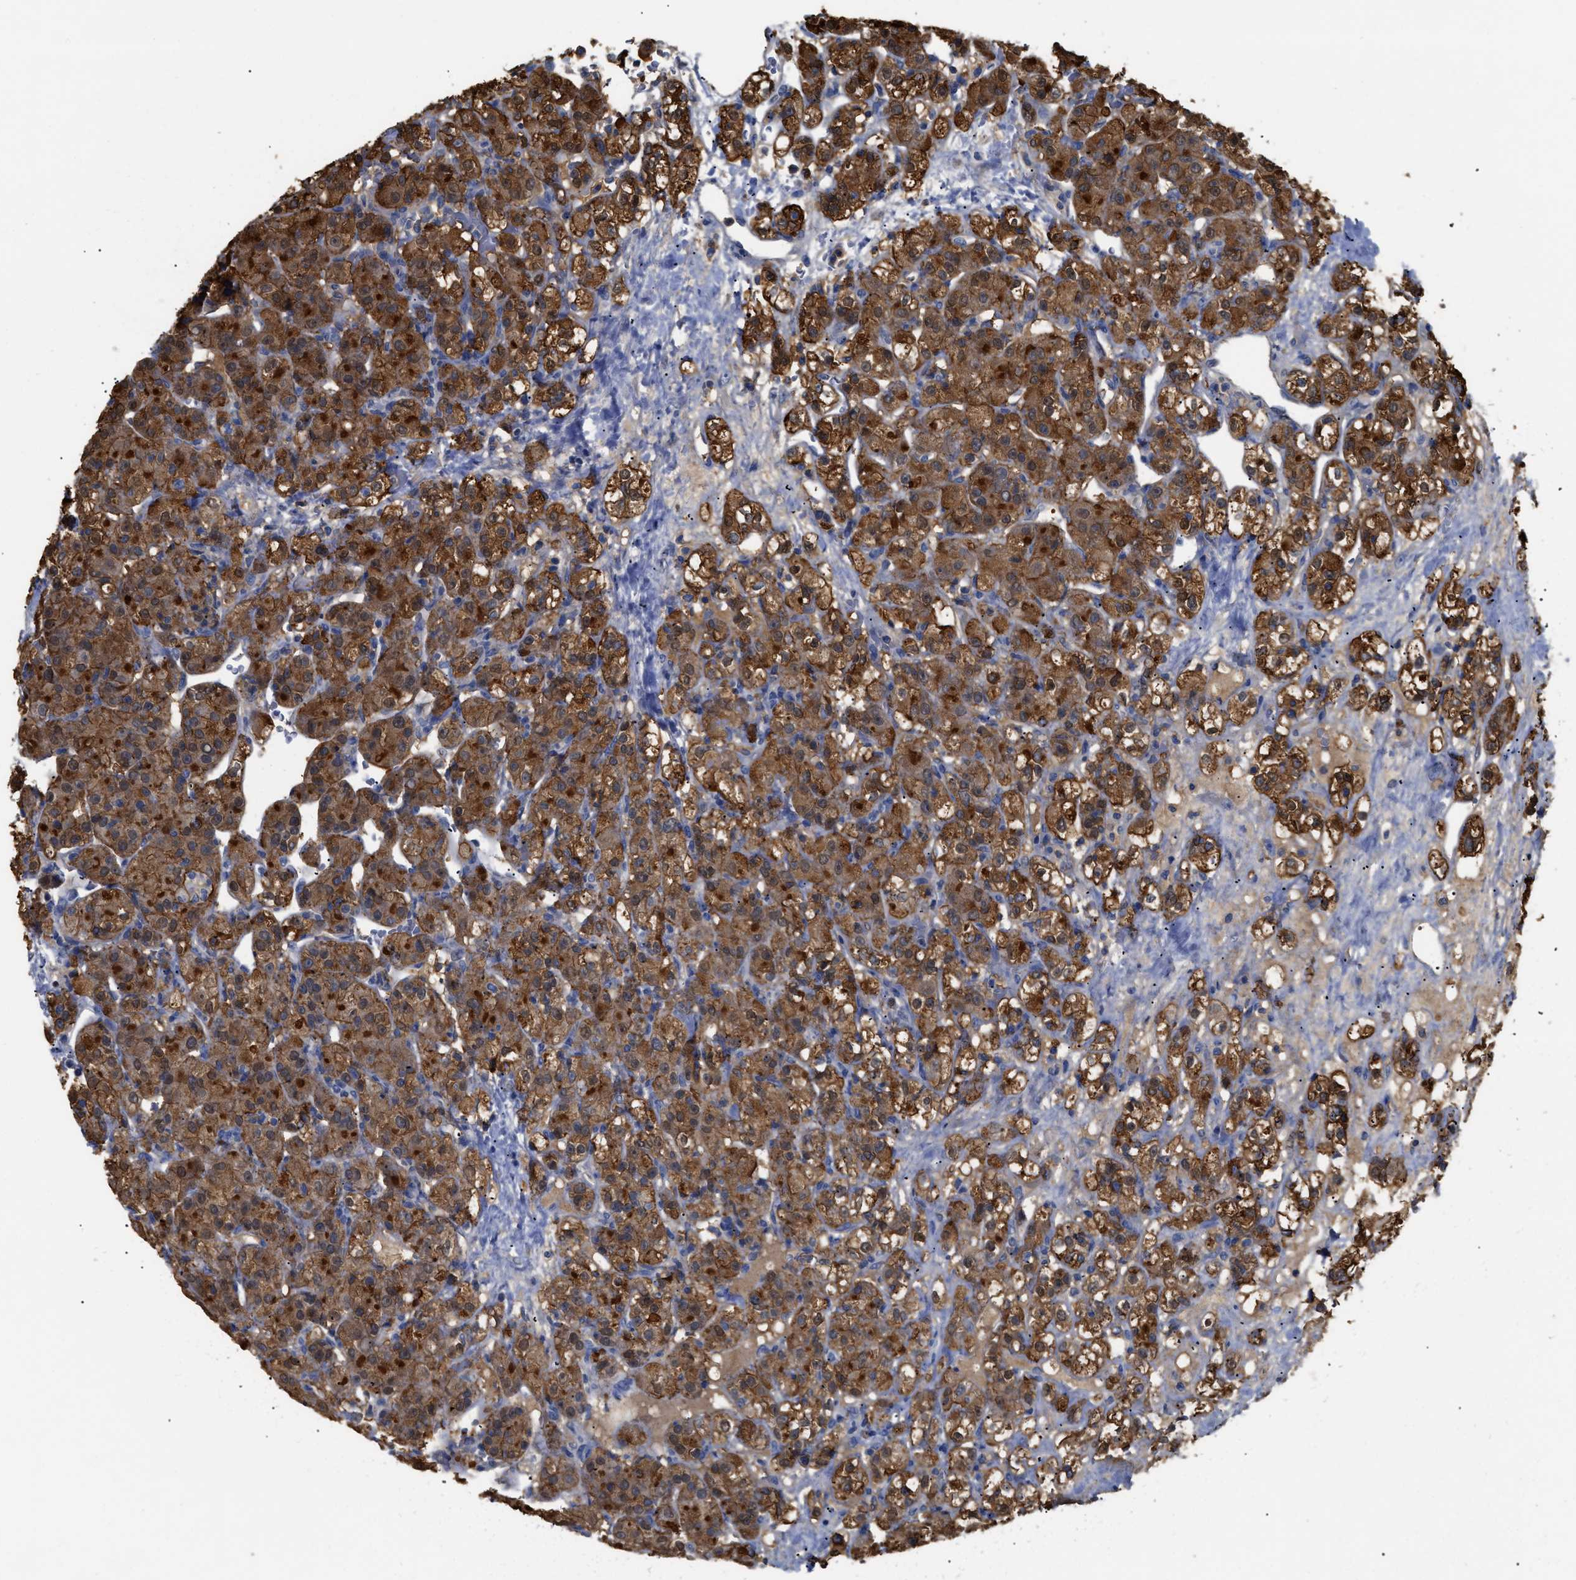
{"staining": {"intensity": "strong", "quantity": ">75%", "location": "cytoplasmic/membranous"}, "tissue": "renal cancer", "cell_type": "Tumor cells", "image_type": "cancer", "snomed": [{"axis": "morphology", "description": "Normal tissue, NOS"}, {"axis": "morphology", "description": "Adenocarcinoma, NOS"}, {"axis": "topography", "description": "Kidney"}], "caption": "Immunohistochemistry (IHC) photomicrograph of human renal cancer stained for a protein (brown), which reveals high levels of strong cytoplasmic/membranous positivity in about >75% of tumor cells.", "gene": "ANXA4", "patient": {"sex": "male", "age": 61}}